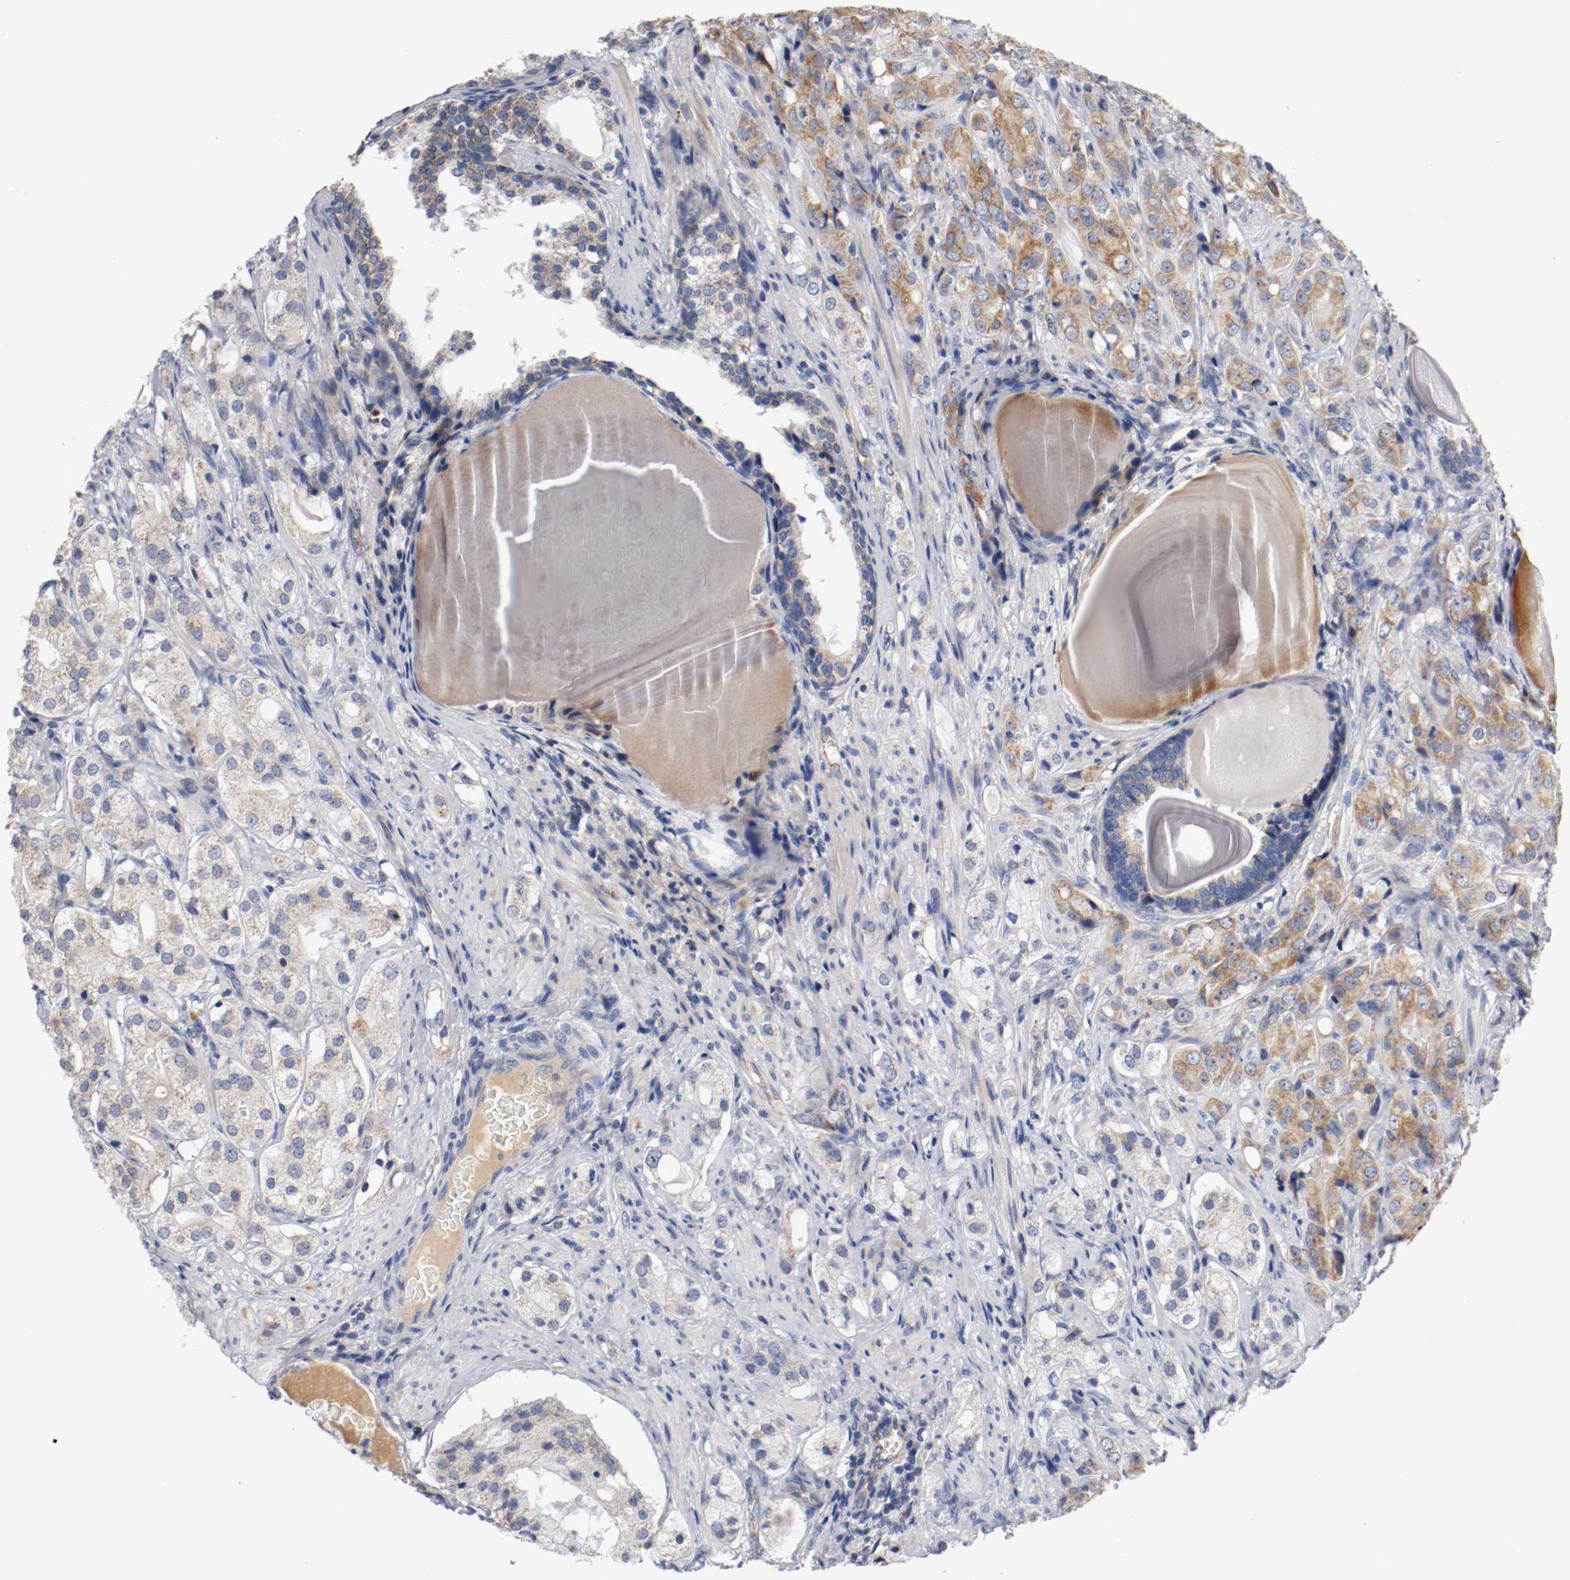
{"staining": {"intensity": "moderate", "quantity": "25%-75%", "location": "cytoplasmic/membranous"}, "tissue": "prostate cancer", "cell_type": "Tumor cells", "image_type": "cancer", "snomed": [{"axis": "morphology", "description": "Adenocarcinoma, High grade"}, {"axis": "topography", "description": "Prostate"}], "caption": "High-power microscopy captured an immunohistochemistry (IHC) photomicrograph of adenocarcinoma (high-grade) (prostate), revealing moderate cytoplasmic/membranous positivity in approximately 25%-75% of tumor cells.", "gene": "PCSK6", "patient": {"sex": "male", "age": 68}}